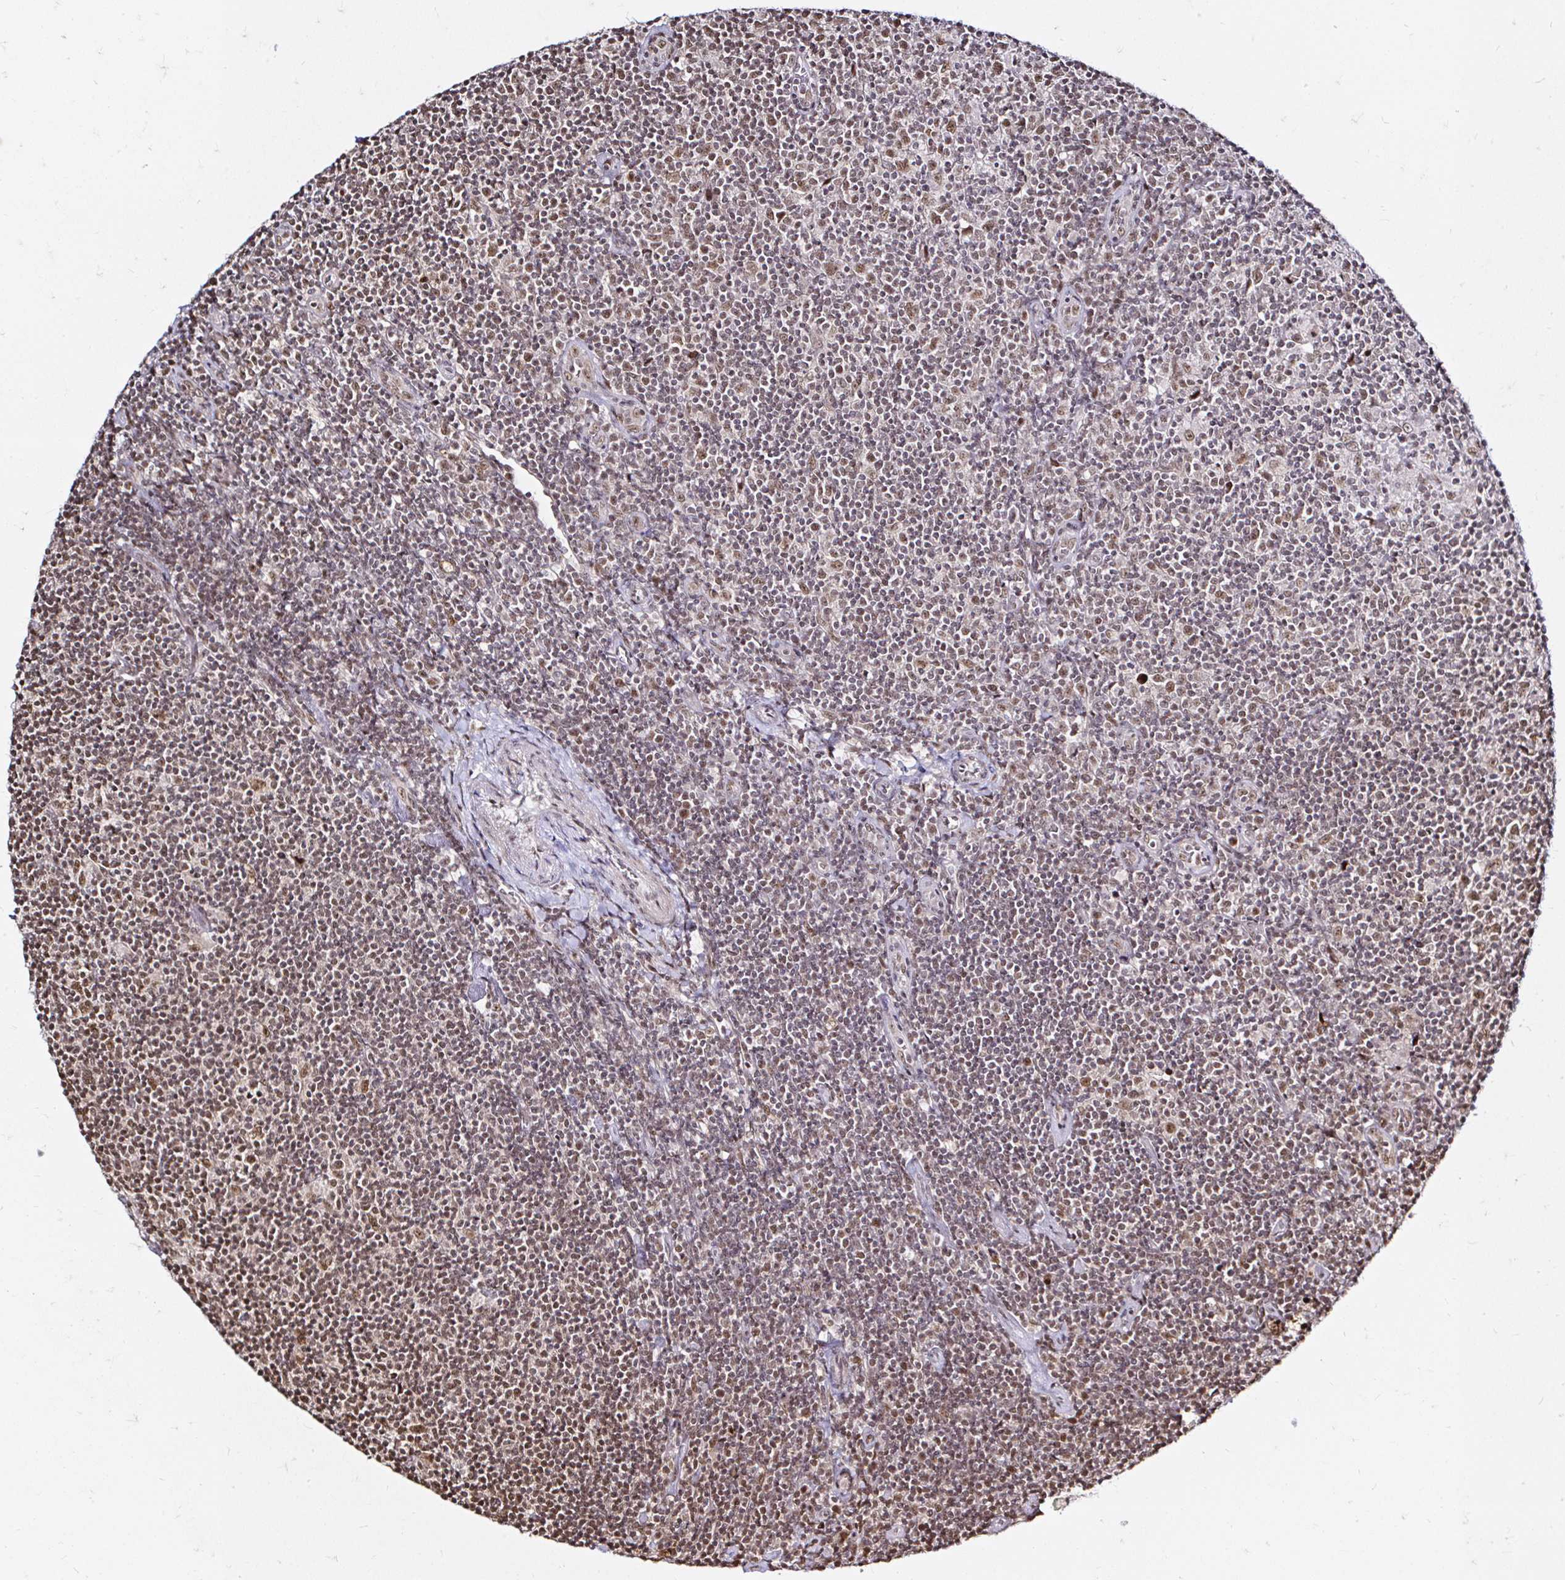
{"staining": {"intensity": "moderate", "quantity": ">75%", "location": "nuclear"}, "tissue": "lymphoma", "cell_type": "Tumor cells", "image_type": "cancer", "snomed": [{"axis": "morphology", "description": "Hodgkin's disease, NOS"}, {"axis": "topography", "description": "Lymph node"}], "caption": "This photomicrograph shows immunohistochemistry staining of human lymphoma, with medium moderate nuclear staining in approximately >75% of tumor cells.", "gene": "SNRPC", "patient": {"sex": "male", "age": 40}}